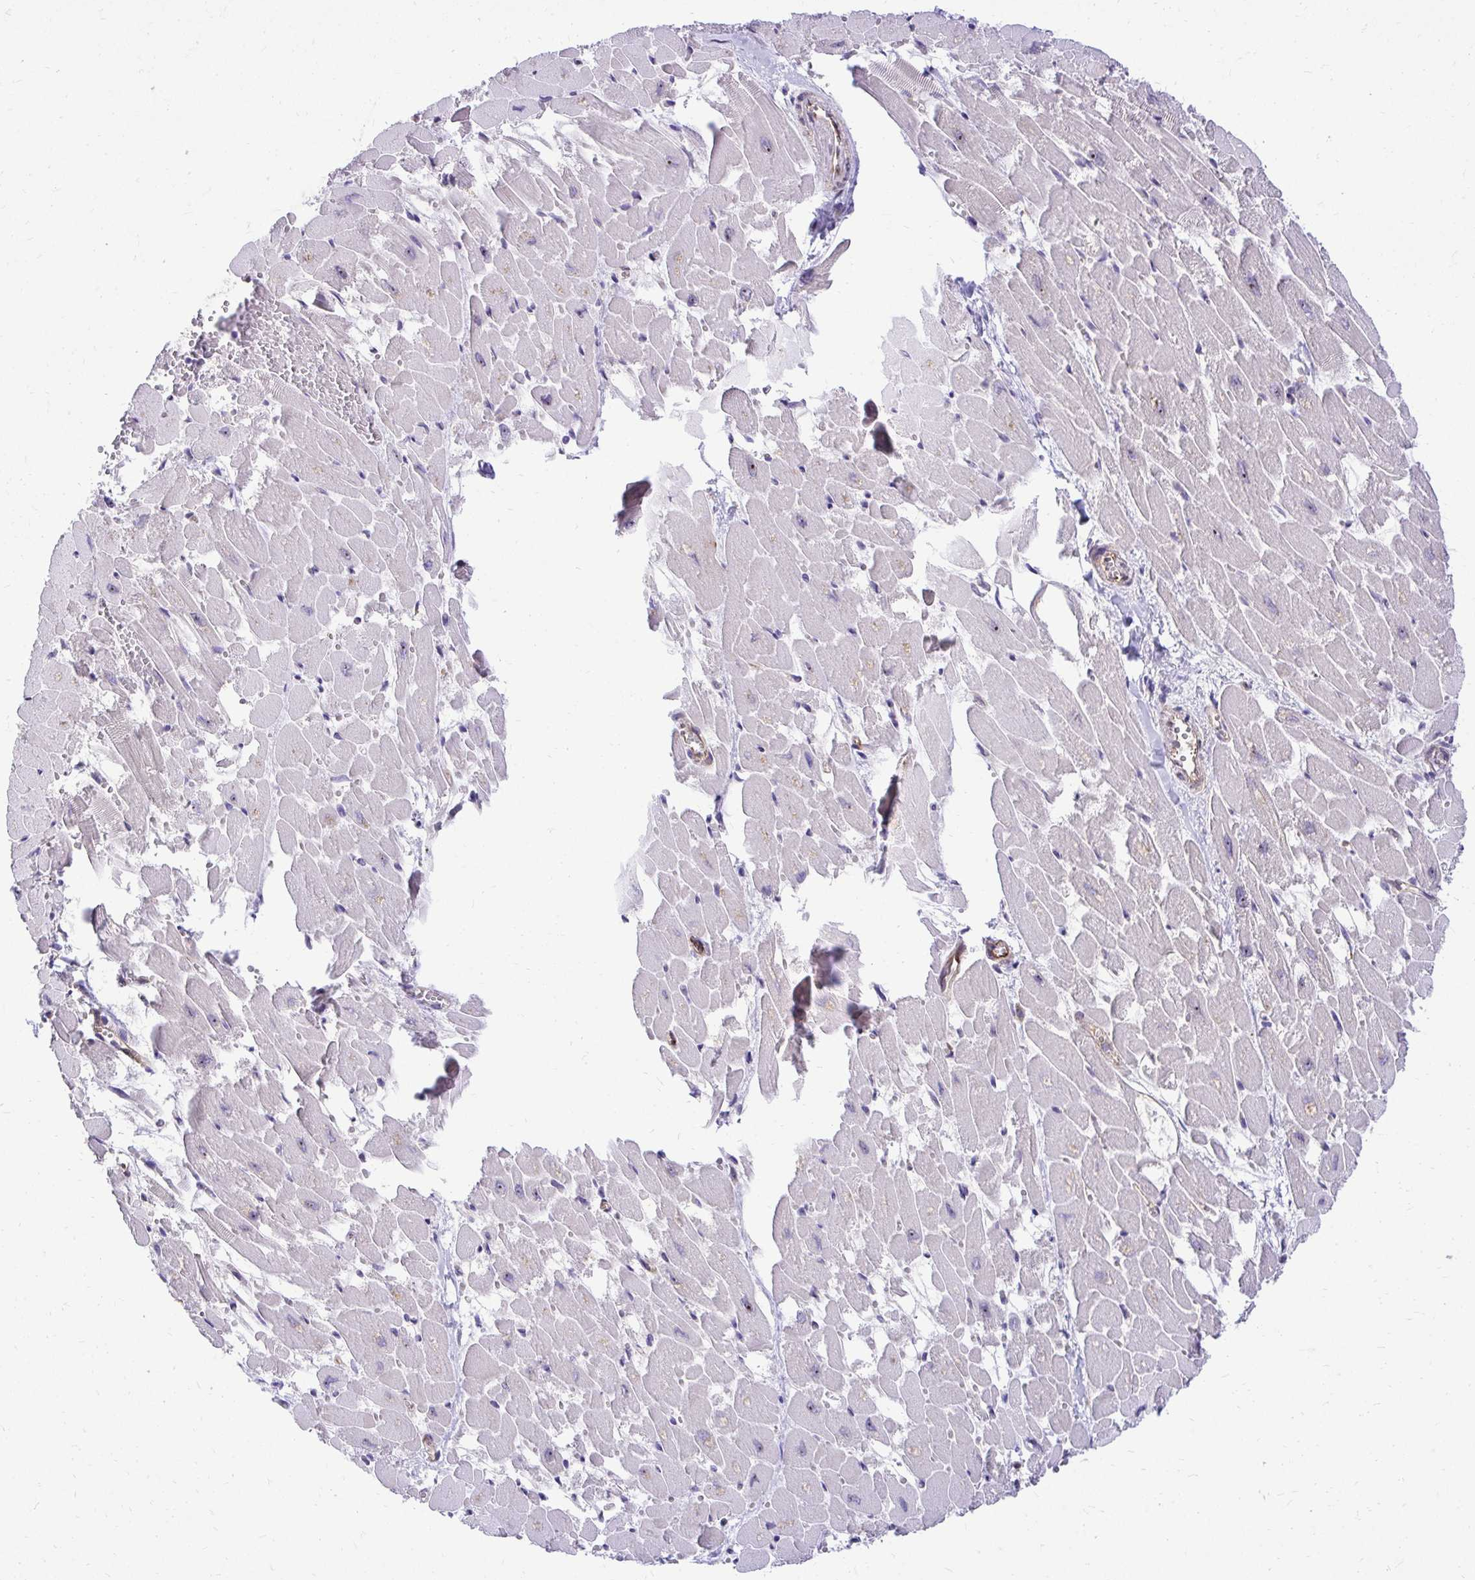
{"staining": {"intensity": "negative", "quantity": "none", "location": "none"}, "tissue": "heart muscle", "cell_type": "Cardiomyocytes", "image_type": "normal", "snomed": [{"axis": "morphology", "description": "Normal tissue, NOS"}, {"axis": "topography", "description": "Heart"}], "caption": "This image is of benign heart muscle stained with IHC to label a protein in brown with the nuclei are counter-stained blue. There is no positivity in cardiomyocytes.", "gene": "NIFK", "patient": {"sex": "female", "age": 52}}